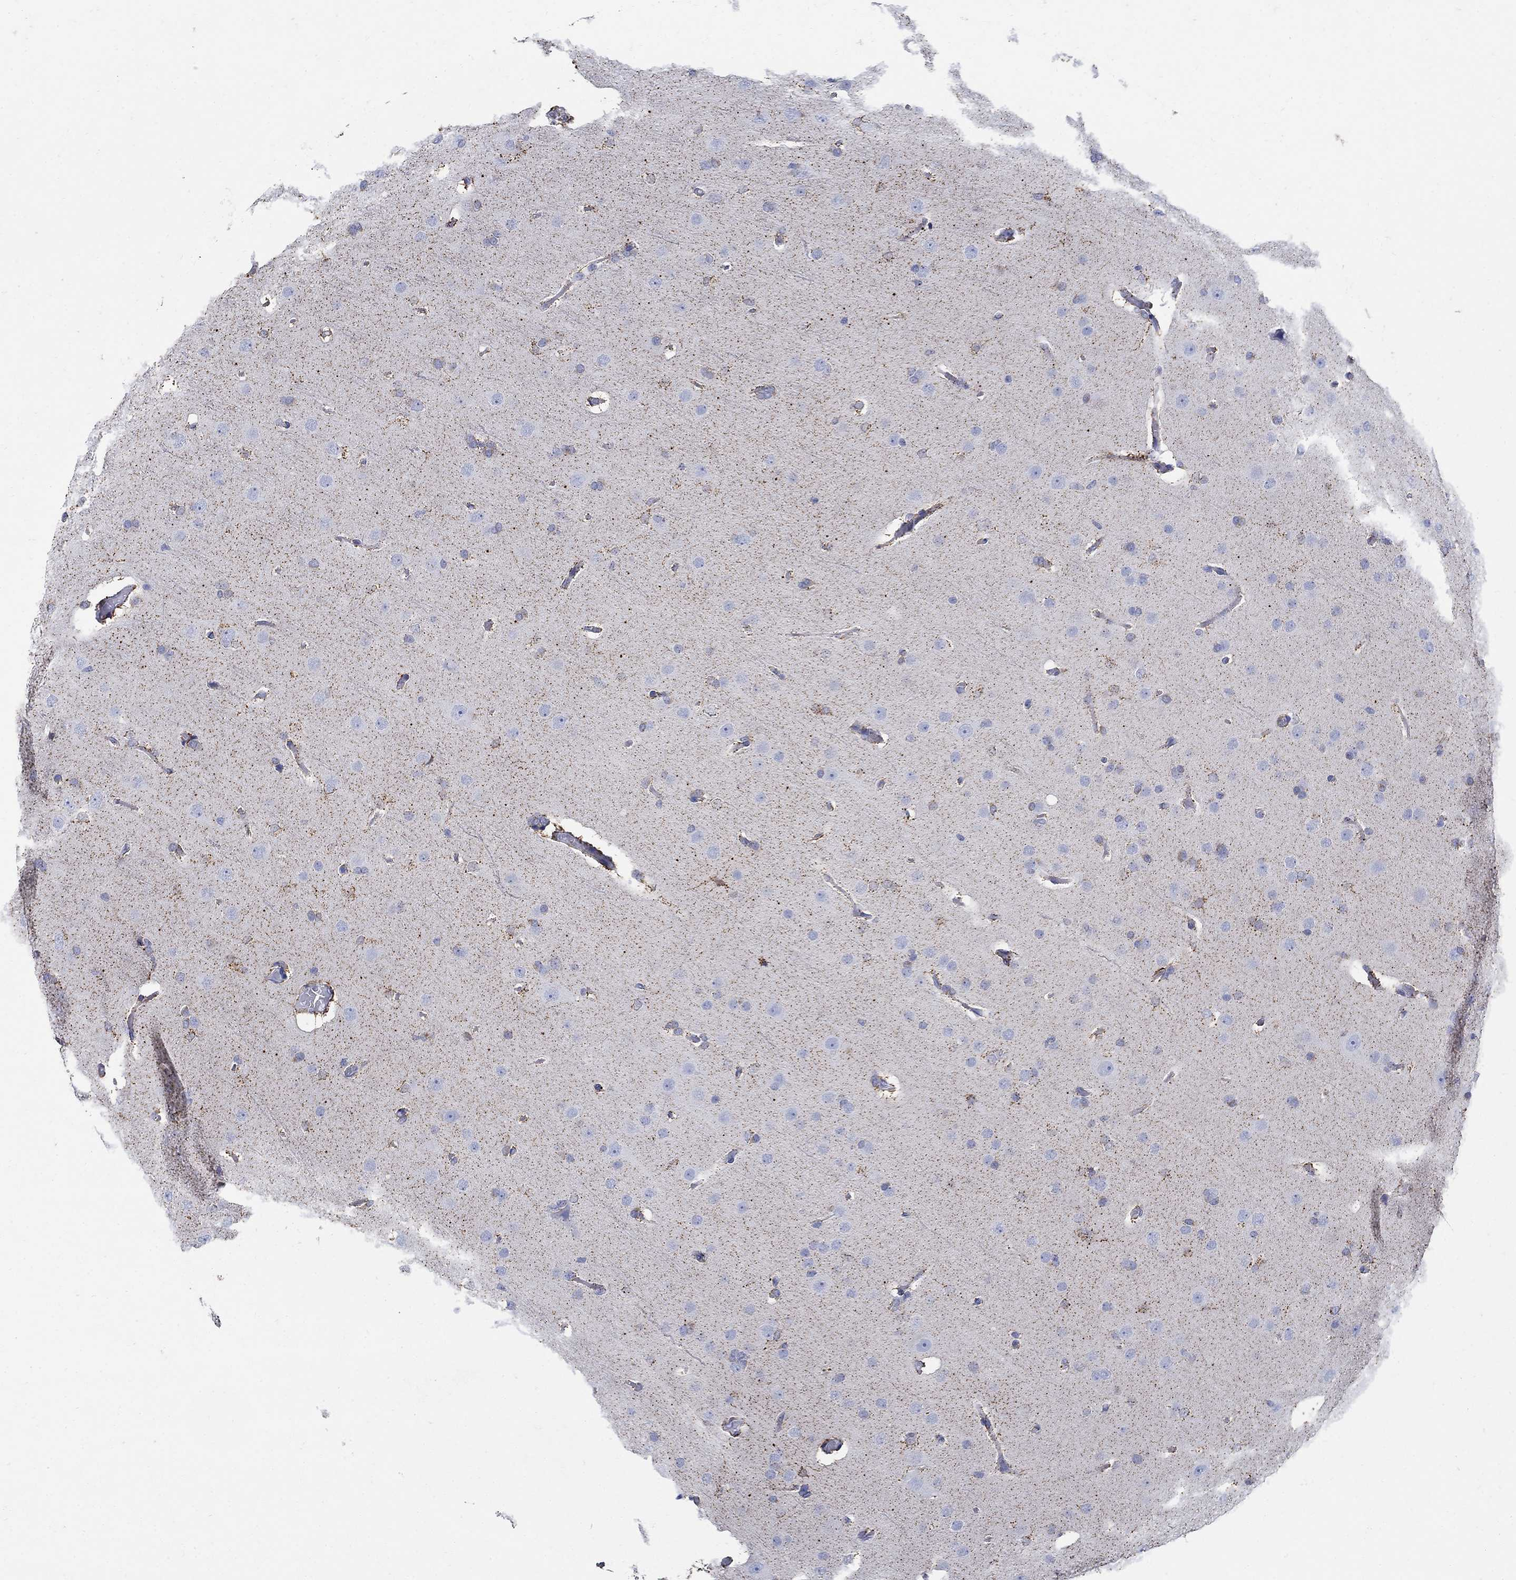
{"staining": {"intensity": "moderate", "quantity": "<25%", "location": "cytoplasmic/membranous"}, "tissue": "glioma", "cell_type": "Tumor cells", "image_type": "cancer", "snomed": [{"axis": "morphology", "description": "Glioma, malignant, Low grade"}, {"axis": "topography", "description": "Brain"}], "caption": "Immunohistochemical staining of human glioma exhibits moderate cytoplasmic/membranous protein staining in approximately <25% of tumor cells.", "gene": "ZDHHC14", "patient": {"sex": "male", "age": 41}}